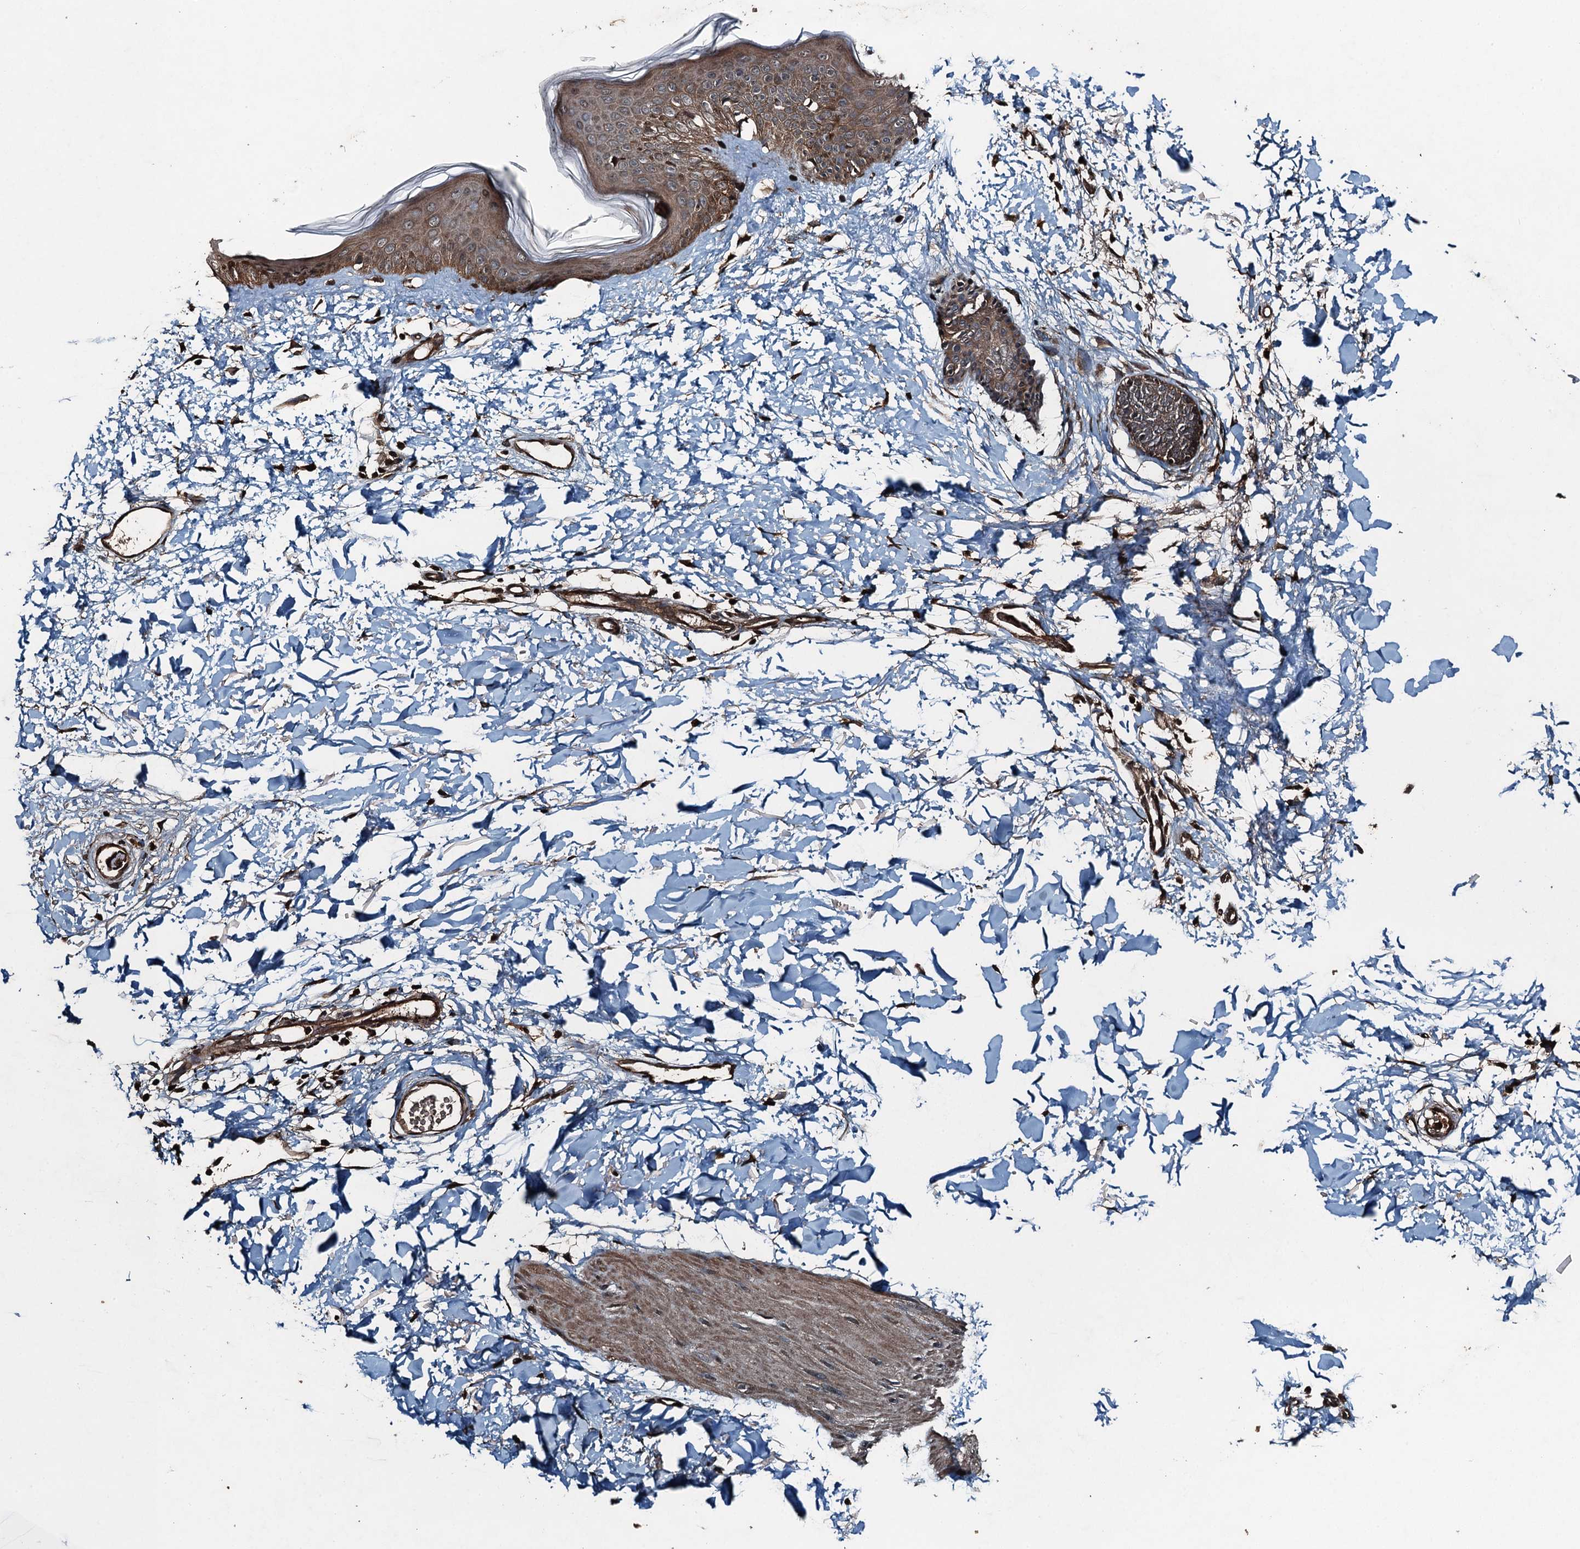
{"staining": {"intensity": "moderate", "quantity": ">75%", "location": "cytoplasmic/membranous,nuclear"}, "tissue": "skin", "cell_type": "Fibroblasts", "image_type": "normal", "snomed": [{"axis": "morphology", "description": "Normal tissue, NOS"}, {"axis": "topography", "description": "Skin"}], "caption": "Skin stained for a protein (brown) exhibits moderate cytoplasmic/membranous,nuclear positive expression in about >75% of fibroblasts.", "gene": "TCTN1", "patient": {"sex": "female", "age": 58}}